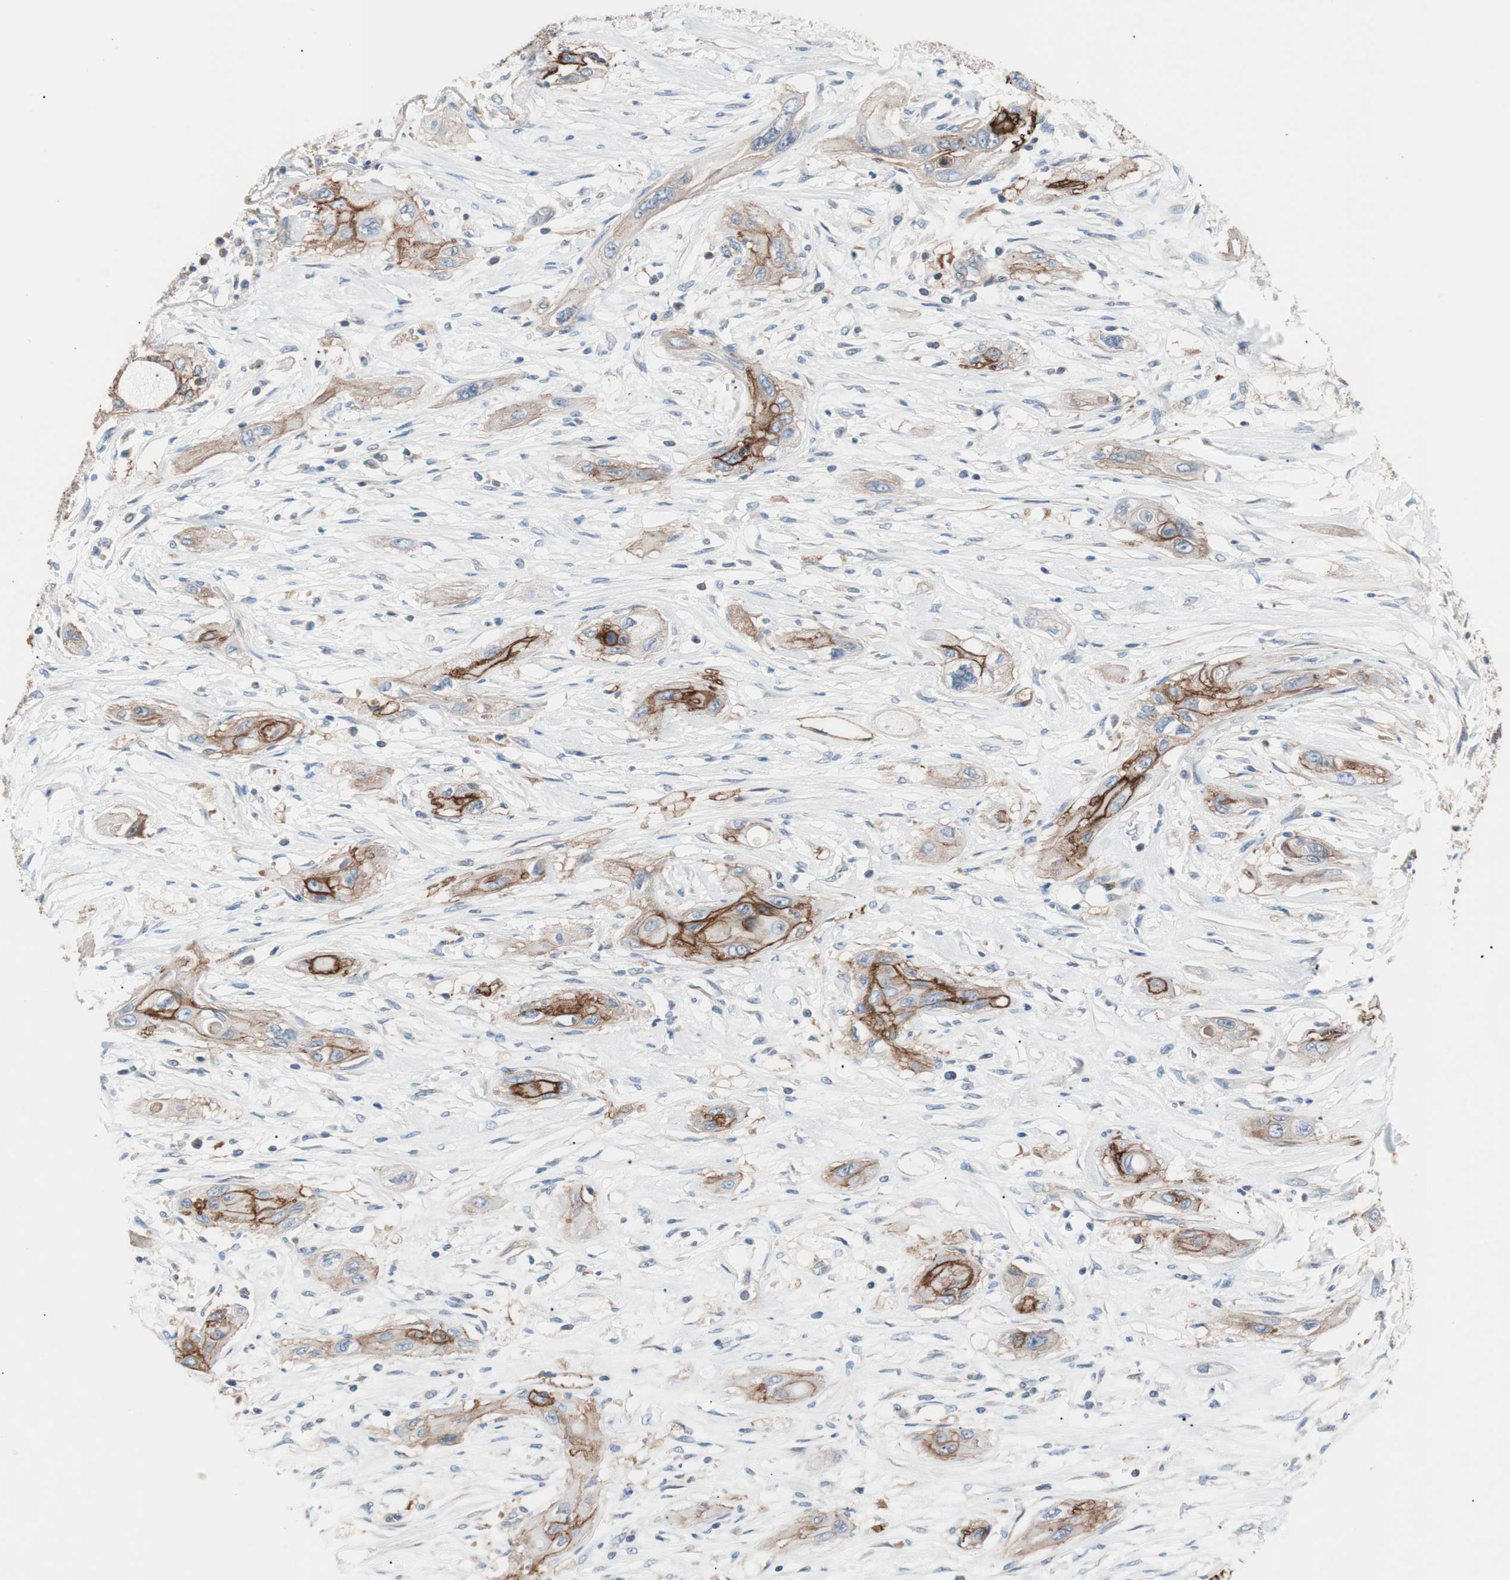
{"staining": {"intensity": "weak", "quantity": "<25%", "location": "cytoplasmic/membranous"}, "tissue": "lung cancer", "cell_type": "Tumor cells", "image_type": "cancer", "snomed": [{"axis": "morphology", "description": "Squamous cell carcinoma, NOS"}, {"axis": "topography", "description": "Lung"}], "caption": "Immunohistochemistry of human lung squamous cell carcinoma reveals no positivity in tumor cells. The staining was performed using DAB to visualize the protein expression in brown, while the nuclei were stained in blue with hematoxylin (Magnification: 20x).", "gene": "GPR160", "patient": {"sex": "female", "age": 47}}